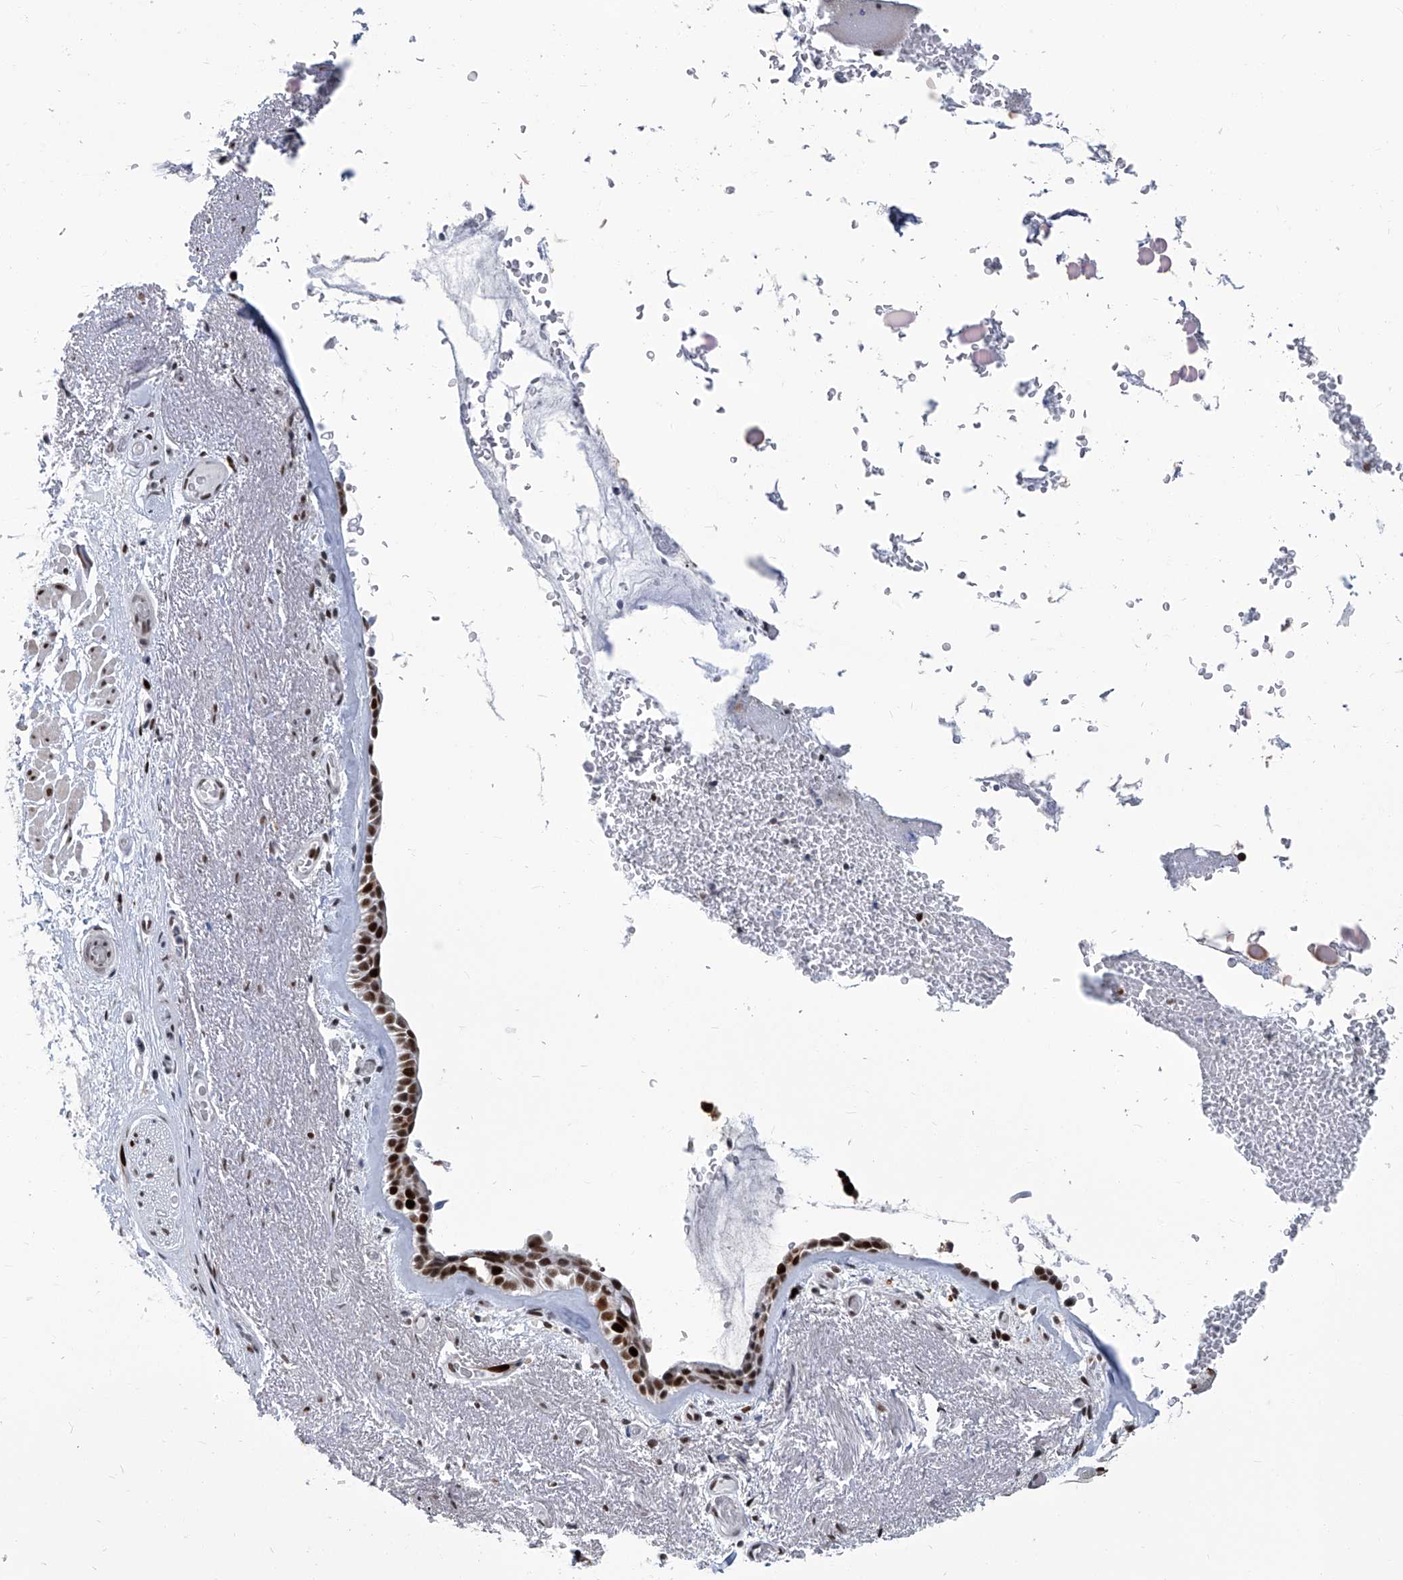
{"staining": {"intensity": "strong", "quantity": ">75%", "location": "nuclear"}, "tissue": "bronchus", "cell_type": "Respiratory epithelial cells", "image_type": "normal", "snomed": [{"axis": "morphology", "description": "Normal tissue, NOS"}, {"axis": "morphology", "description": "Squamous cell carcinoma, NOS"}, {"axis": "topography", "description": "Lymph node"}, {"axis": "topography", "description": "Bronchus"}, {"axis": "topography", "description": "Lung"}], "caption": "Immunohistochemical staining of unremarkable bronchus shows strong nuclear protein staining in about >75% of respiratory epithelial cells. The protein of interest is shown in brown color, while the nuclei are stained blue.", "gene": "PCNA", "patient": {"sex": "male", "age": 66}}